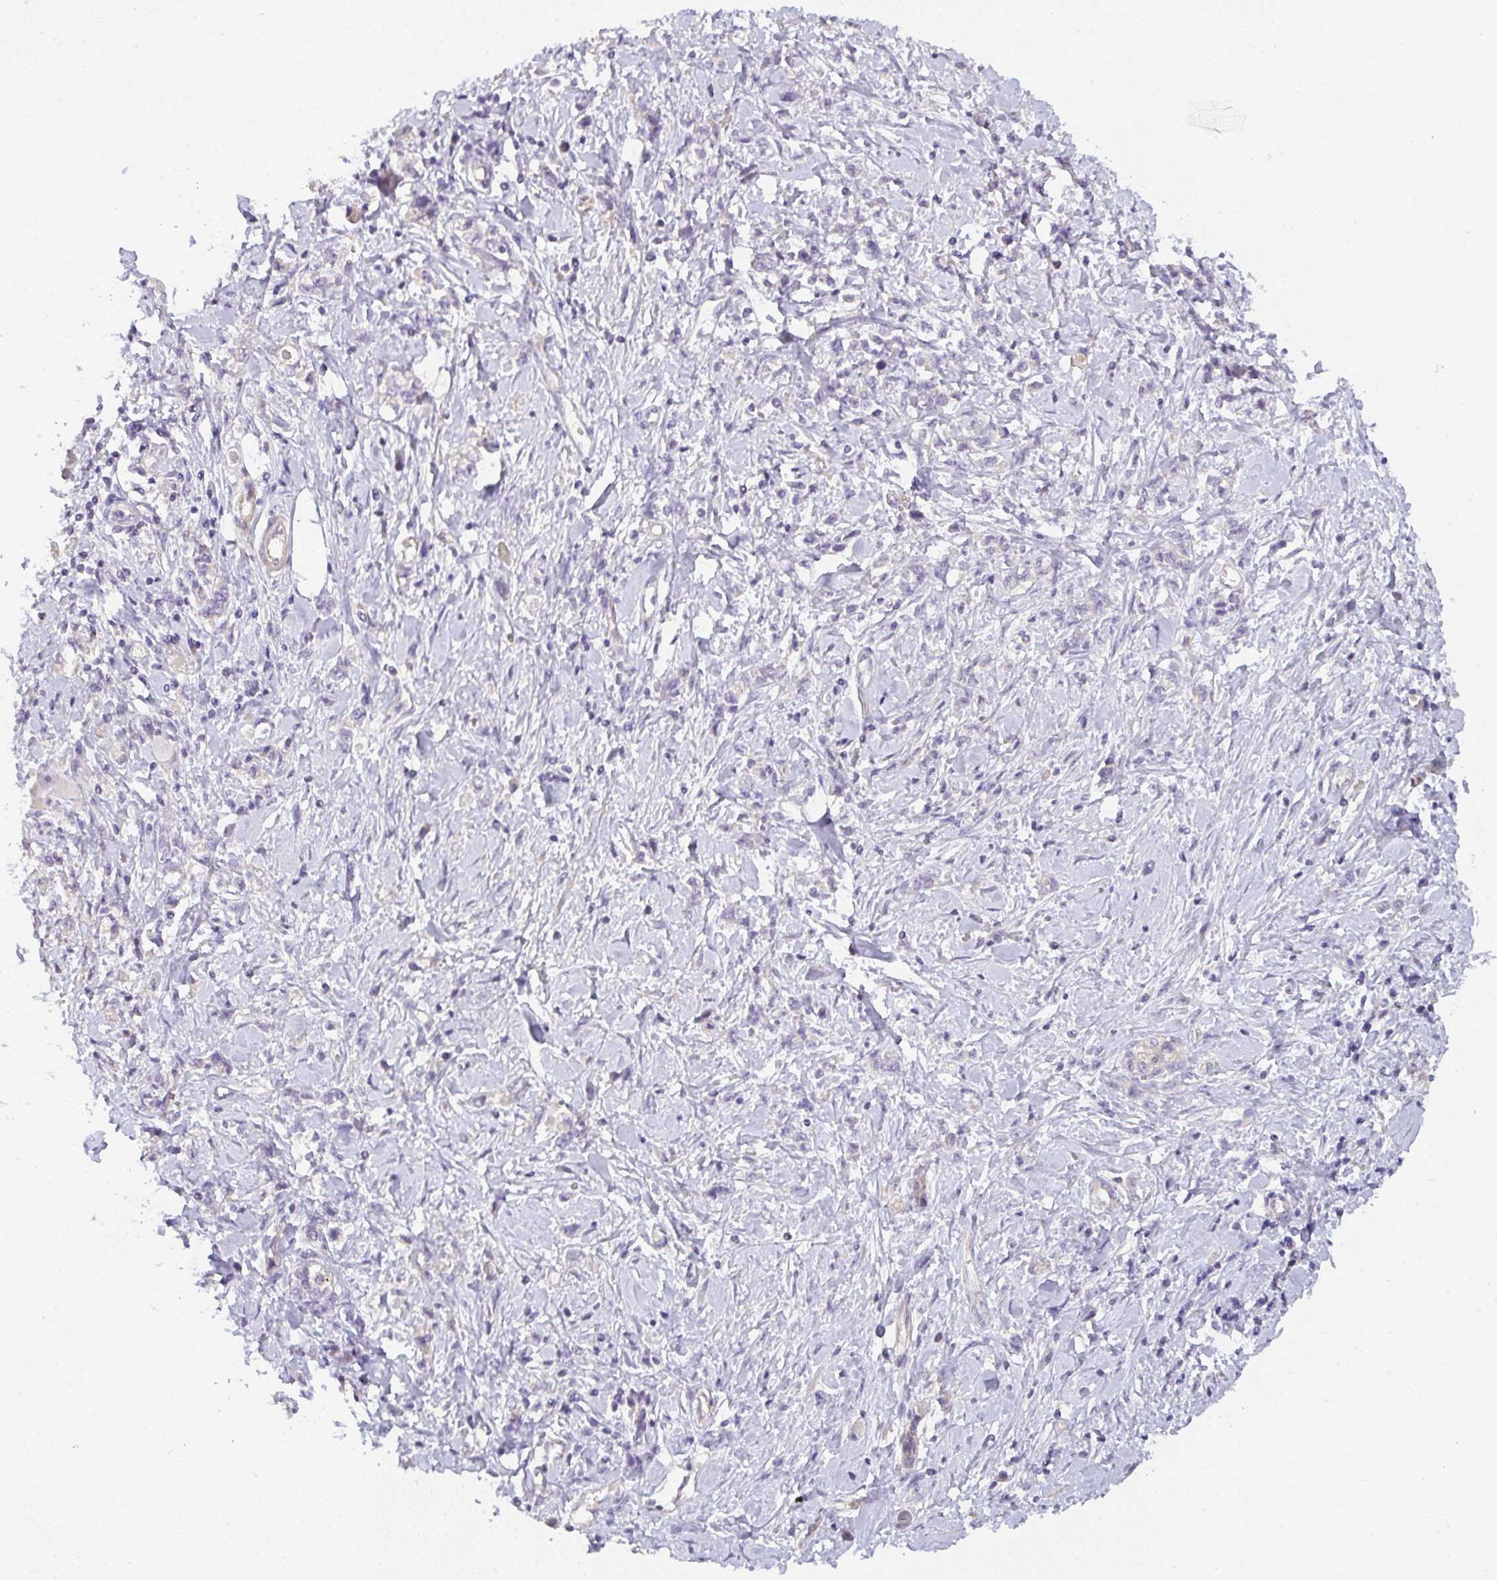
{"staining": {"intensity": "negative", "quantity": "none", "location": "none"}, "tissue": "stomach cancer", "cell_type": "Tumor cells", "image_type": "cancer", "snomed": [{"axis": "morphology", "description": "Adenocarcinoma, NOS"}, {"axis": "topography", "description": "Stomach"}], "caption": "A high-resolution image shows immunohistochemistry (IHC) staining of stomach cancer, which demonstrates no significant positivity in tumor cells.", "gene": "FILIP1", "patient": {"sex": "female", "age": 76}}